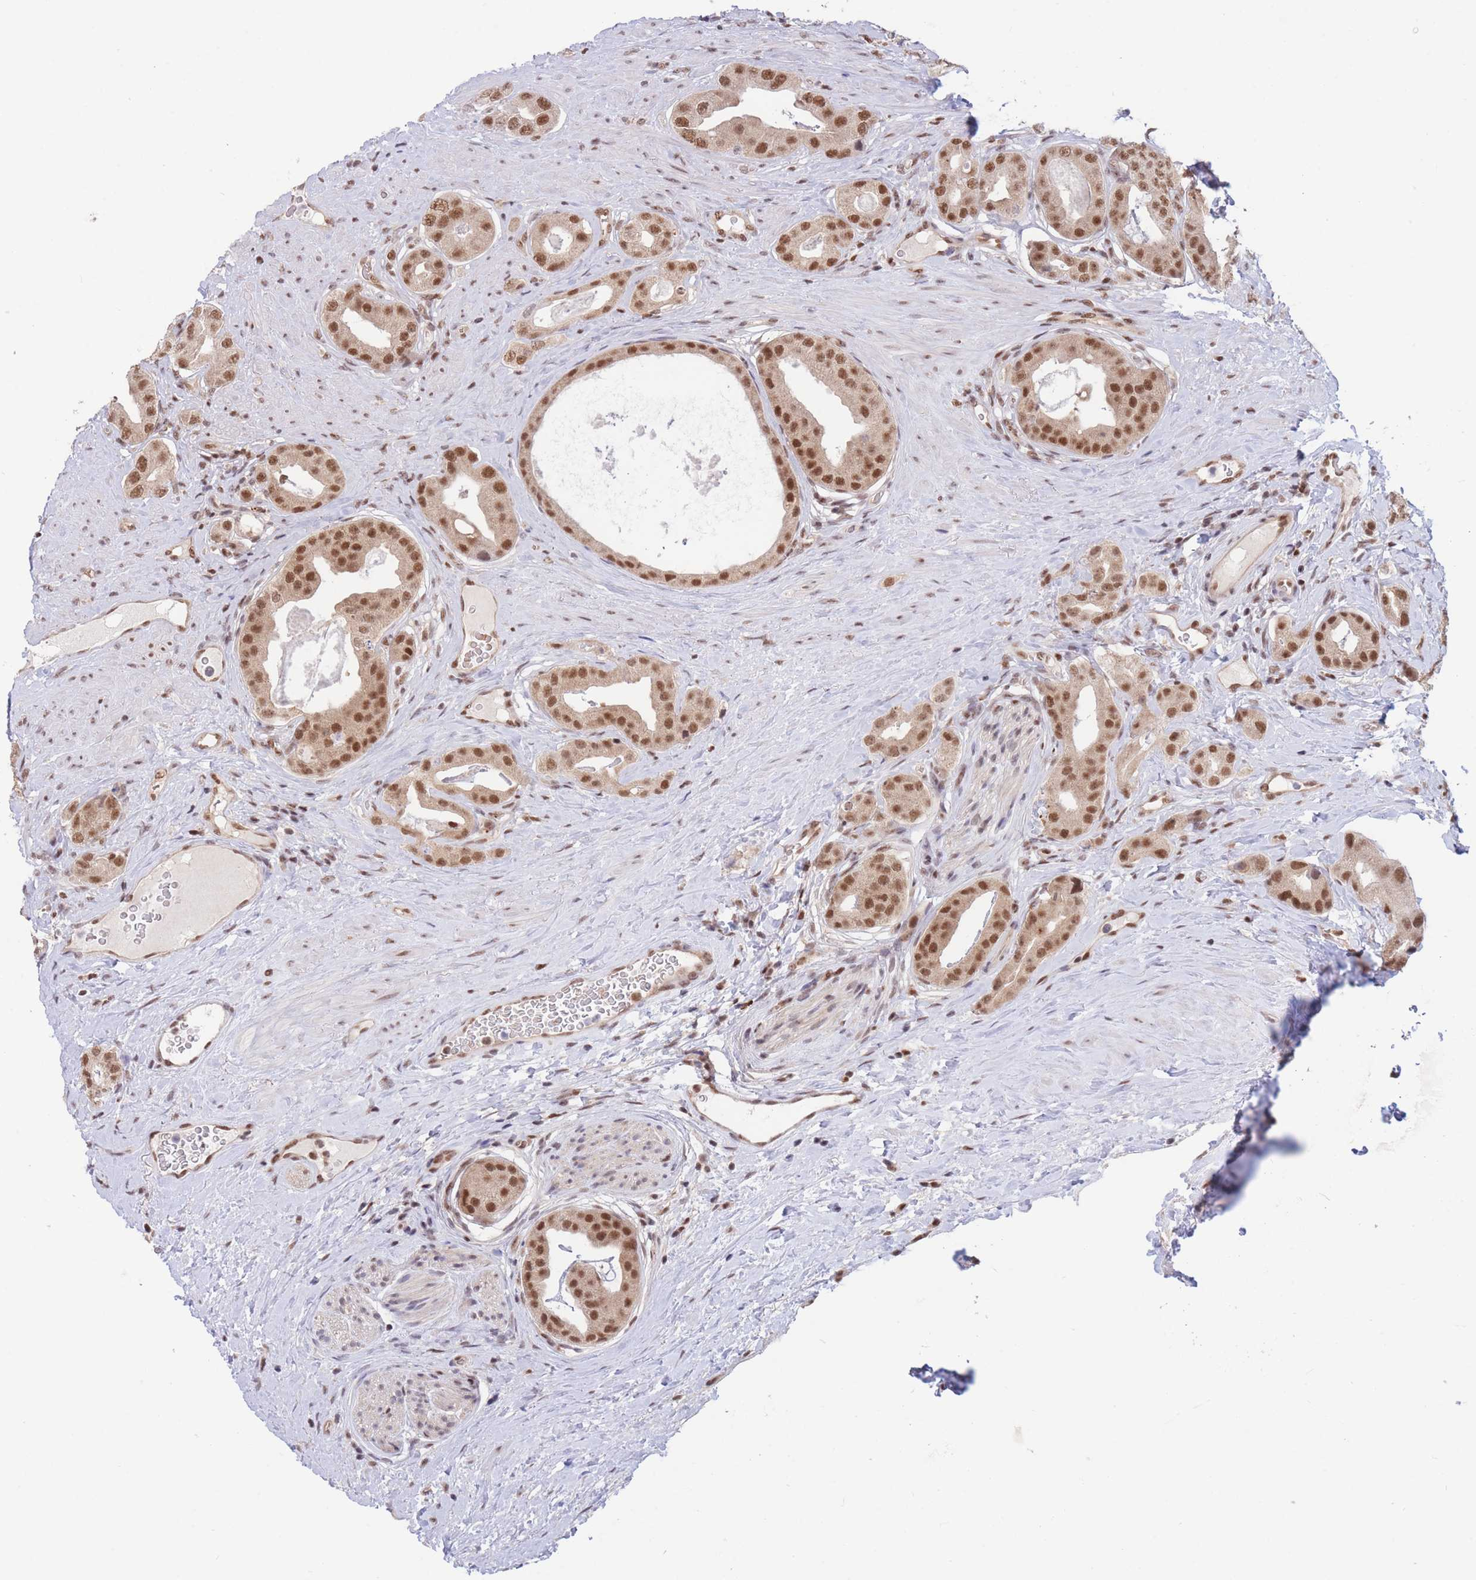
{"staining": {"intensity": "moderate", "quantity": ">75%", "location": "nuclear"}, "tissue": "prostate cancer", "cell_type": "Tumor cells", "image_type": "cancer", "snomed": [{"axis": "morphology", "description": "Adenocarcinoma, High grade"}, {"axis": "topography", "description": "Prostate"}], "caption": "Moderate nuclear positivity is identified in approximately >75% of tumor cells in prostate cancer. (IHC, brightfield microscopy, high magnification).", "gene": "SMAD9", "patient": {"sex": "male", "age": 63}}